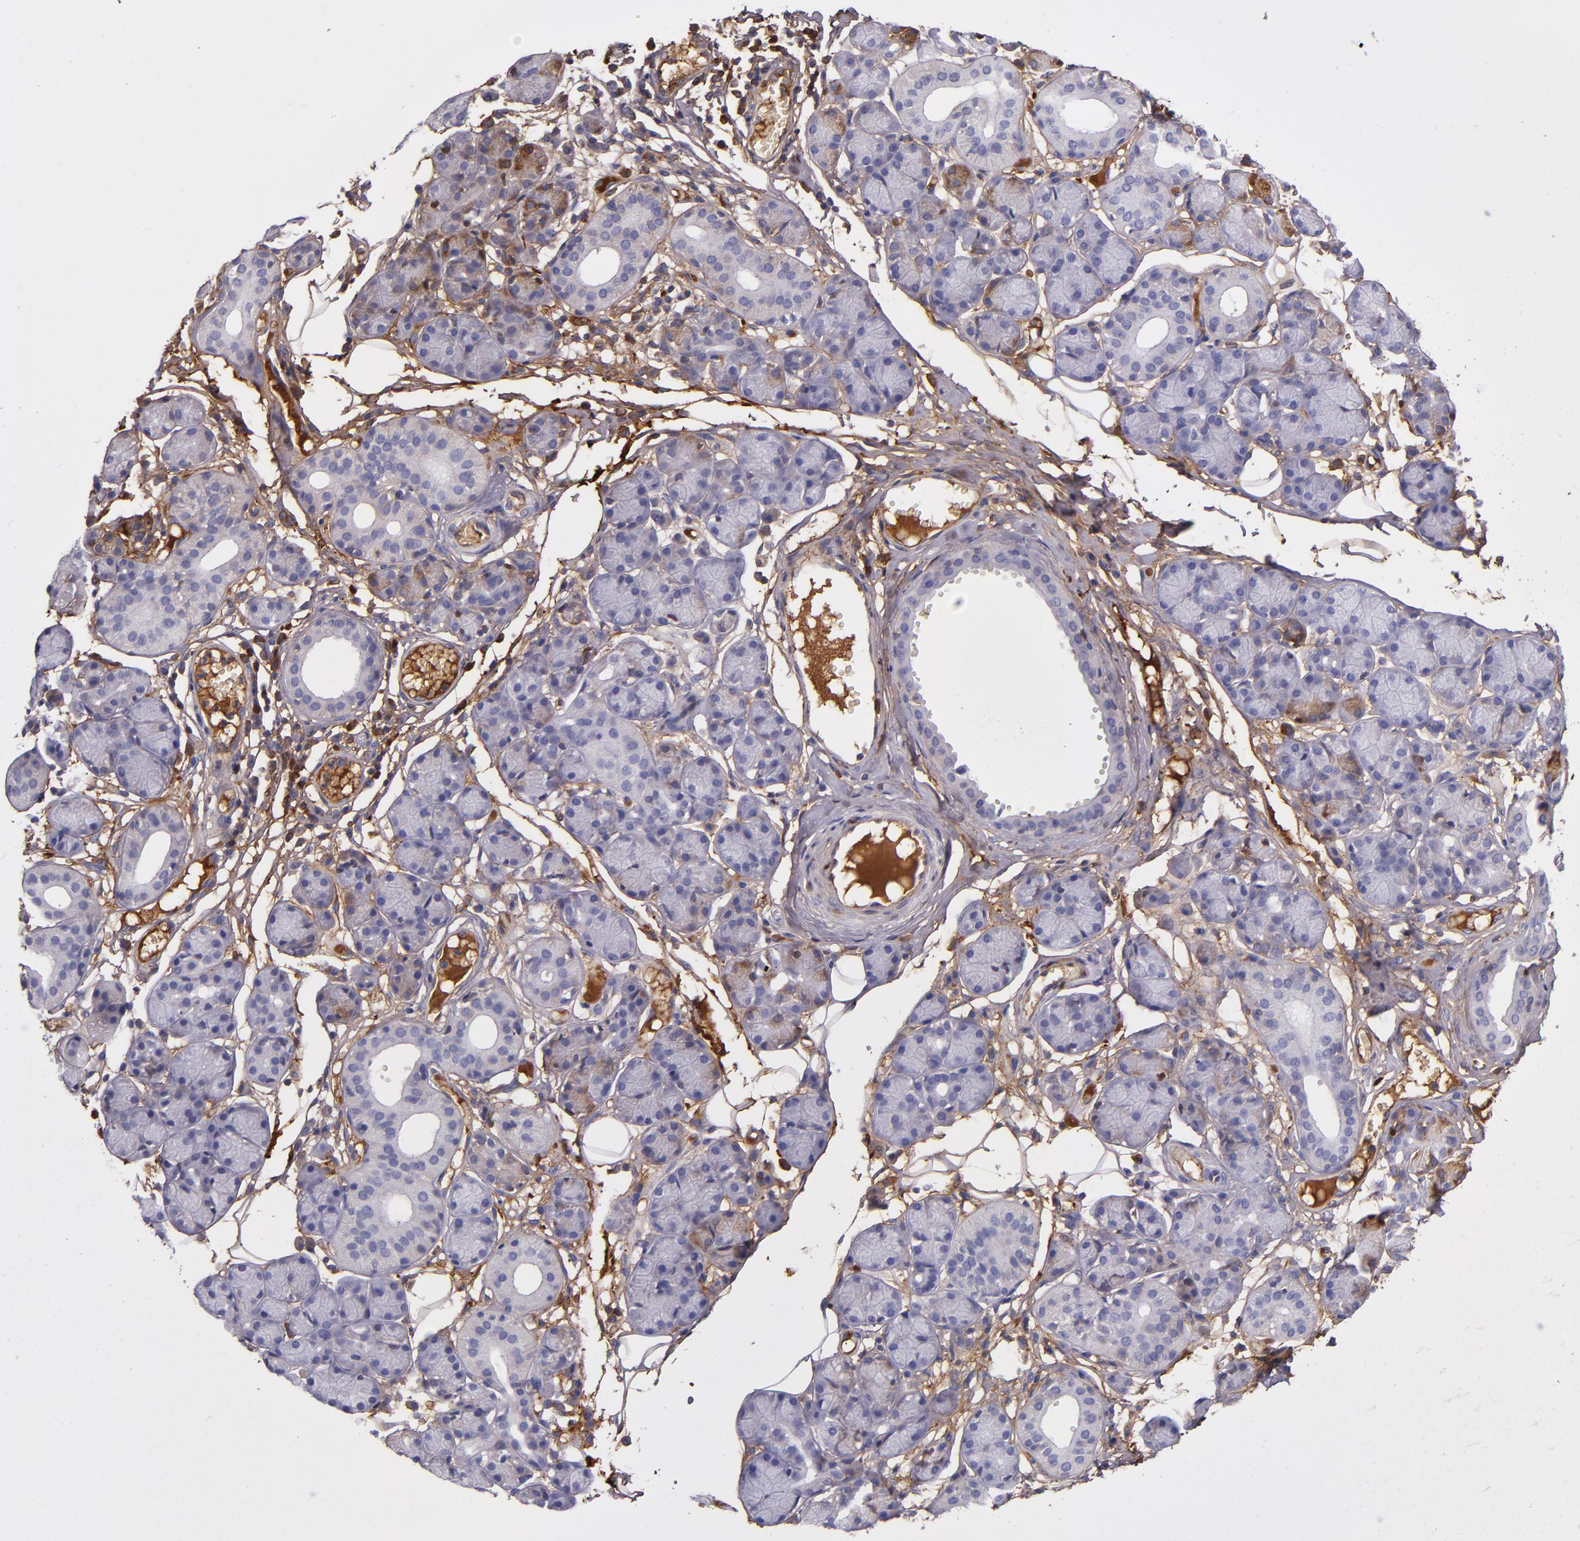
{"staining": {"intensity": "negative", "quantity": "none", "location": "none"}, "tissue": "salivary gland", "cell_type": "Glandular cells", "image_type": "normal", "snomed": [{"axis": "morphology", "description": "Normal tissue, NOS"}, {"axis": "topography", "description": "Salivary gland"}], "caption": "Human salivary gland stained for a protein using IHC exhibits no staining in glandular cells.", "gene": "CLEC3B", "patient": {"sex": "male", "age": 54}}